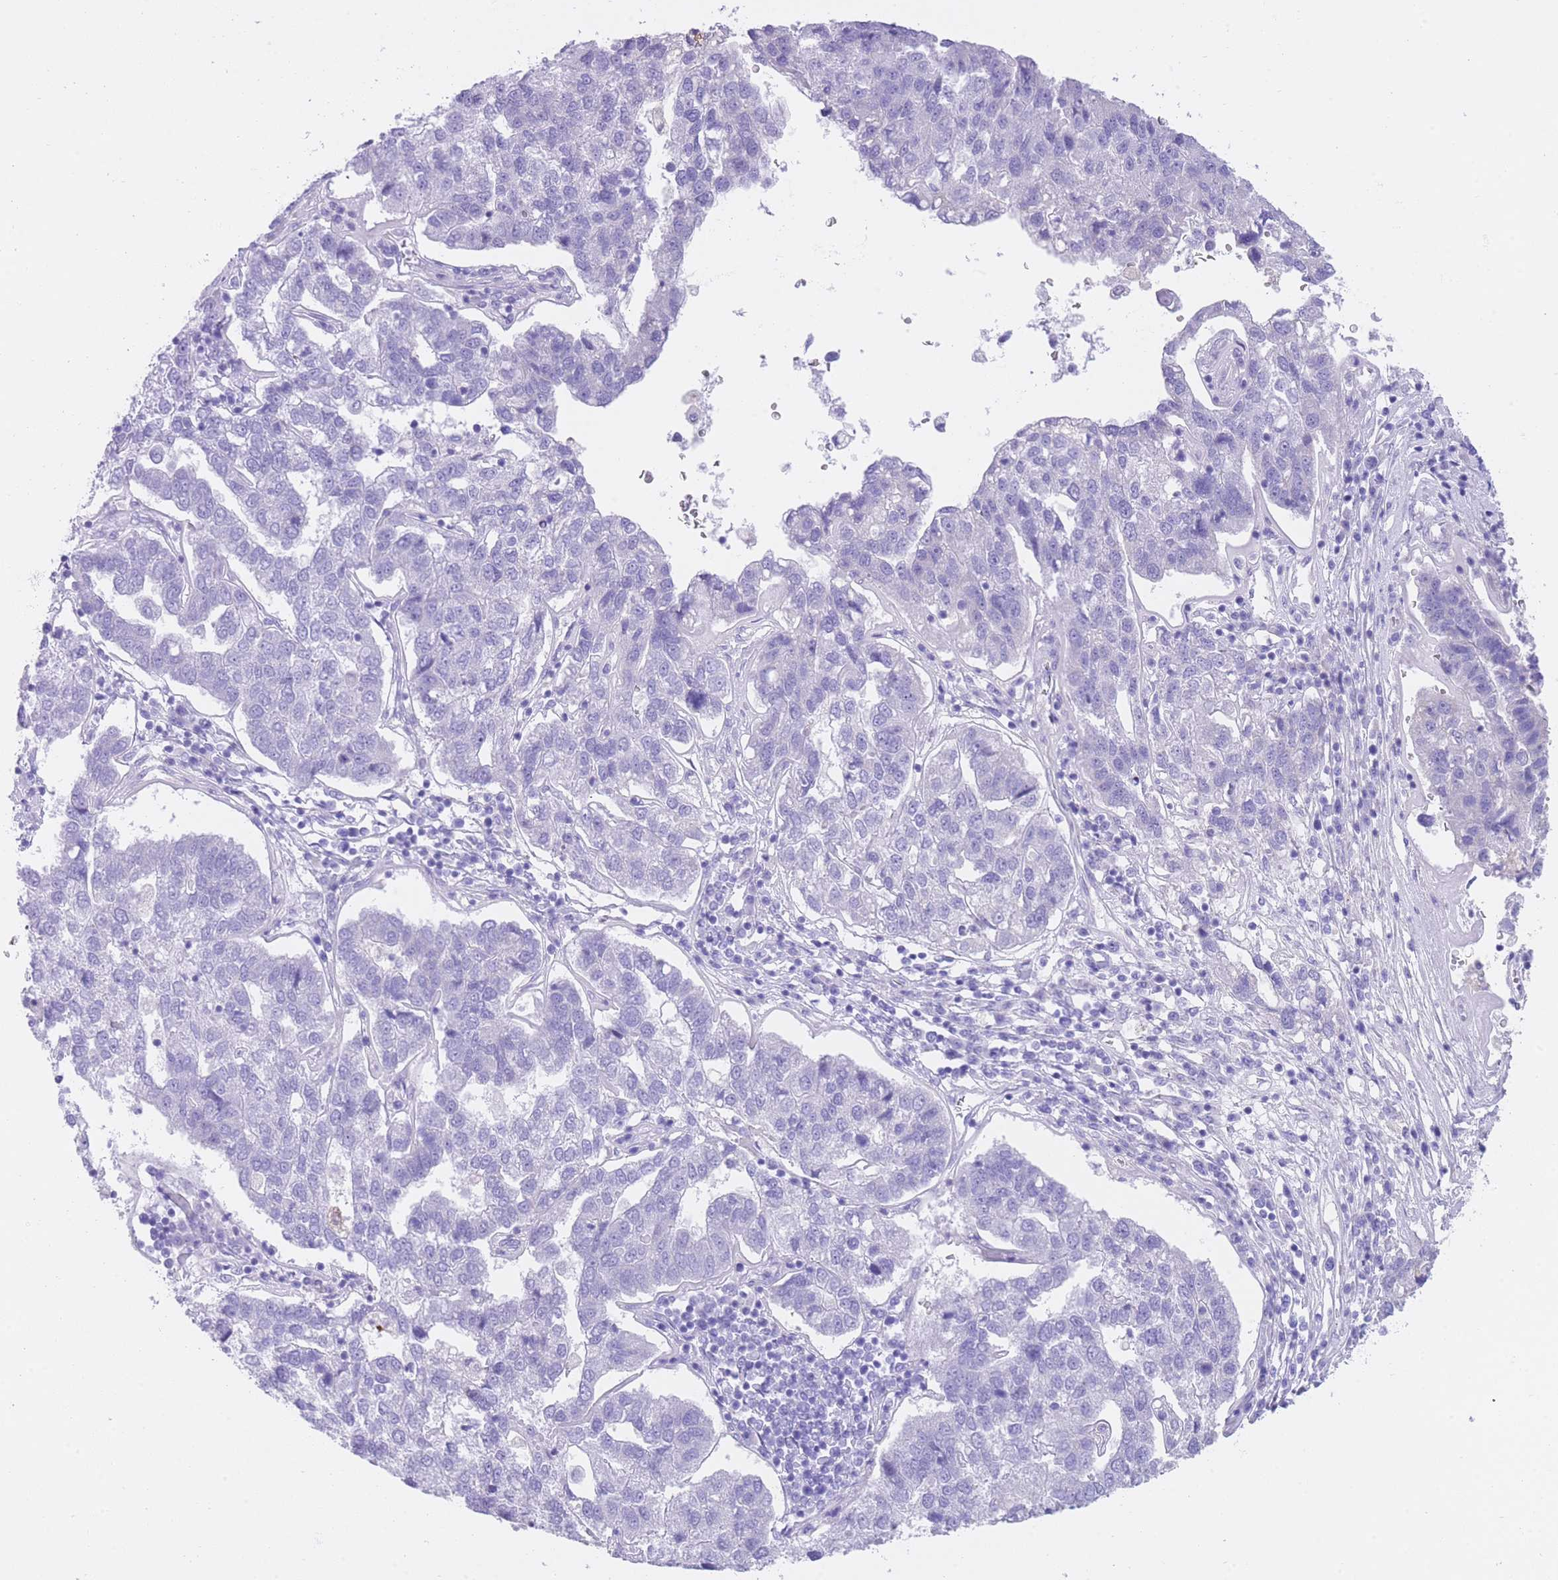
{"staining": {"intensity": "negative", "quantity": "none", "location": "none"}, "tissue": "pancreatic cancer", "cell_type": "Tumor cells", "image_type": "cancer", "snomed": [{"axis": "morphology", "description": "Adenocarcinoma, NOS"}, {"axis": "topography", "description": "Pancreas"}], "caption": "Pancreatic cancer was stained to show a protein in brown. There is no significant expression in tumor cells. Nuclei are stained in blue.", "gene": "QTRT1", "patient": {"sex": "female", "age": 61}}